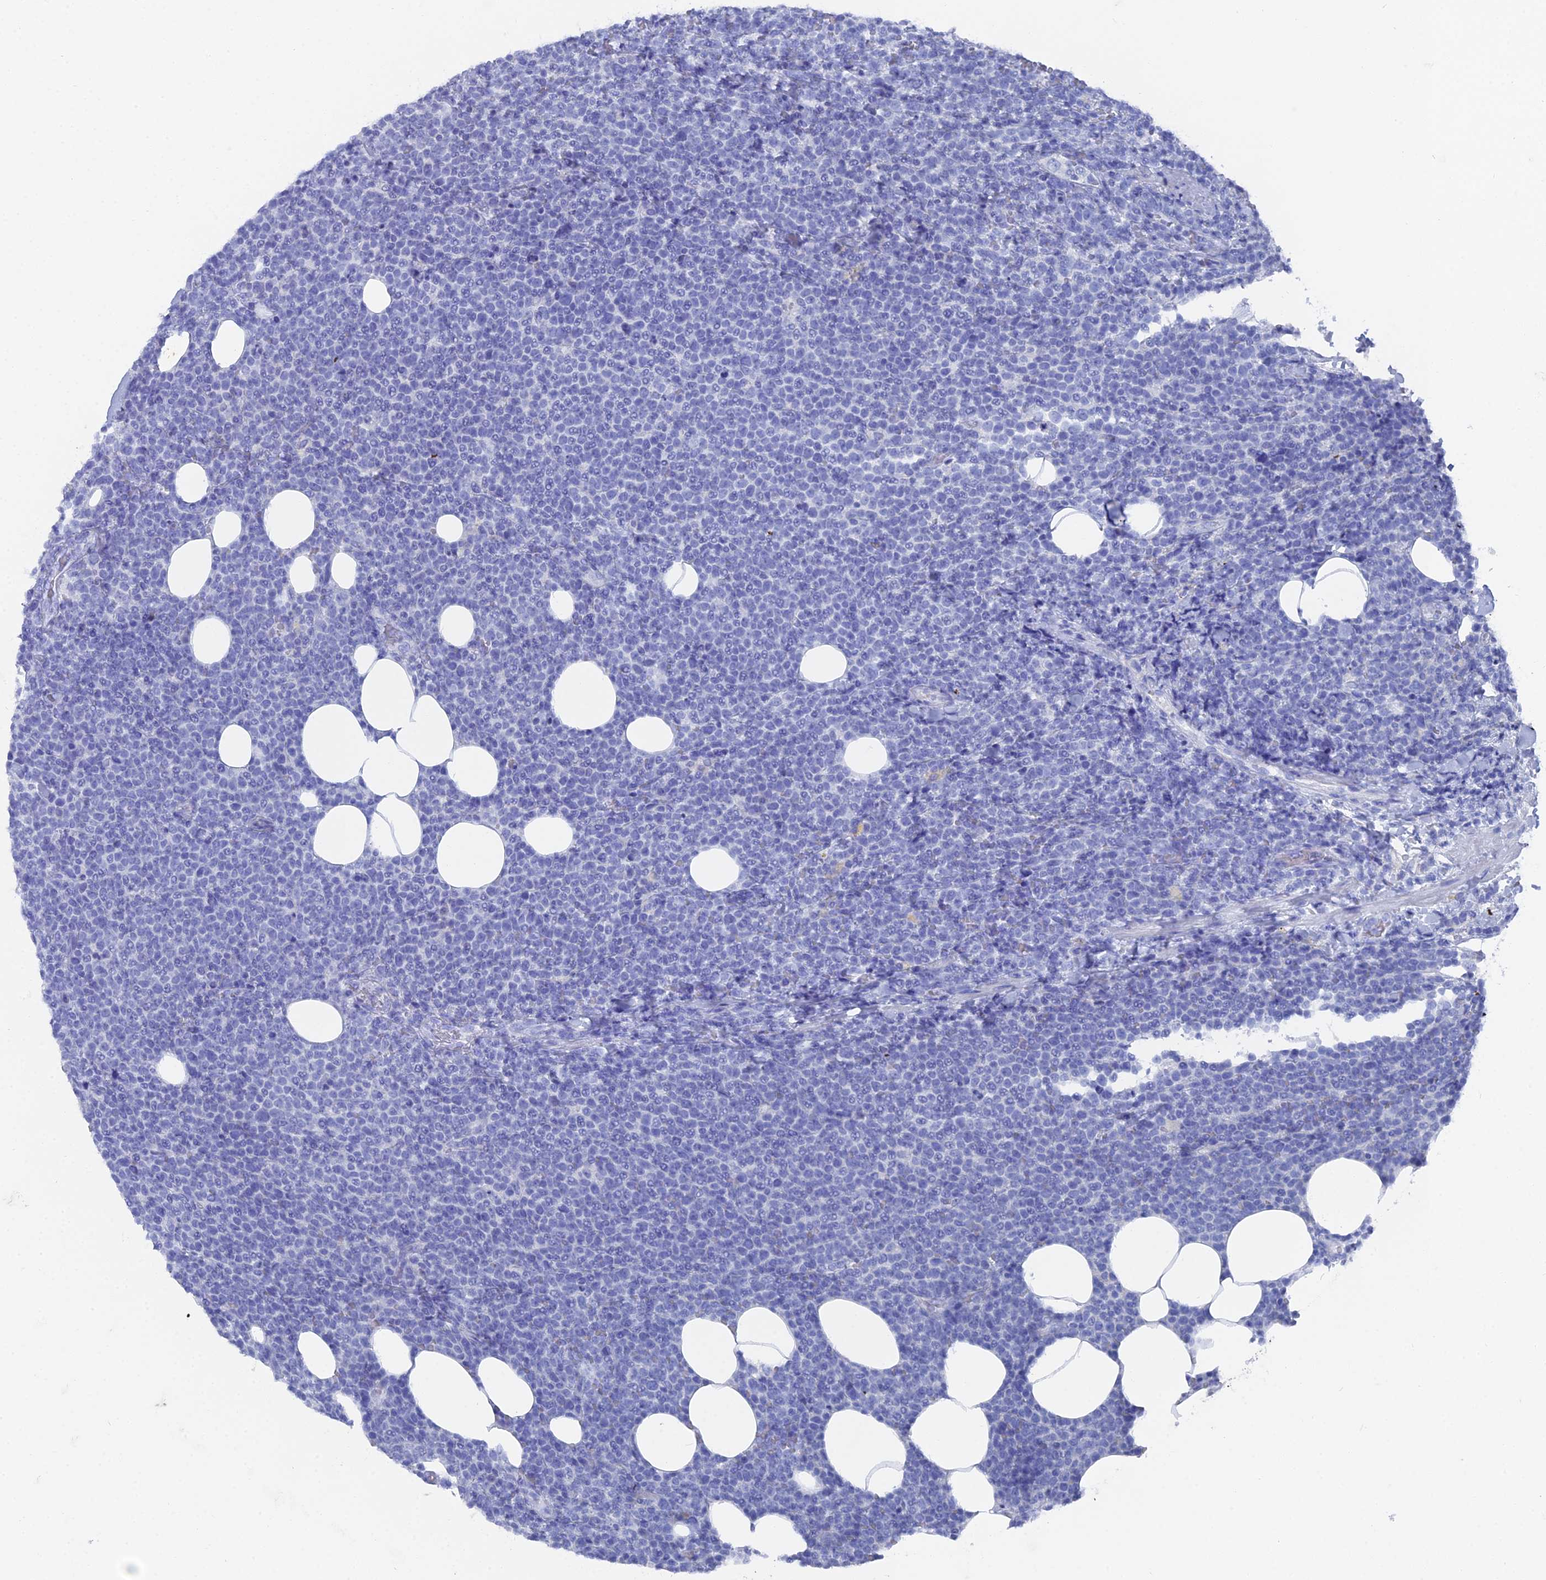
{"staining": {"intensity": "negative", "quantity": "none", "location": "none"}, "tissue": "lymphoma", "cell_type": "Tumor cells", "image_type": "cancer", "snomed": [{"axis": "morphology", "description": "Malignant lymphoma, non-Hodgkin's type, High grade"}, {"axis": "topography", "description": "Lymph node"}], "caption": "A micrograph of lymphoma stained for a protein displays no brown staining in tumor cells. (Stains: DAB (3,3'-diaminobenzidine) IHC with hematoxylin counter stain, Microscopy: brightfield microscopy at high magnification).", "gene": "ENPP3", "patient": {"sex": "male", "age": 61}}